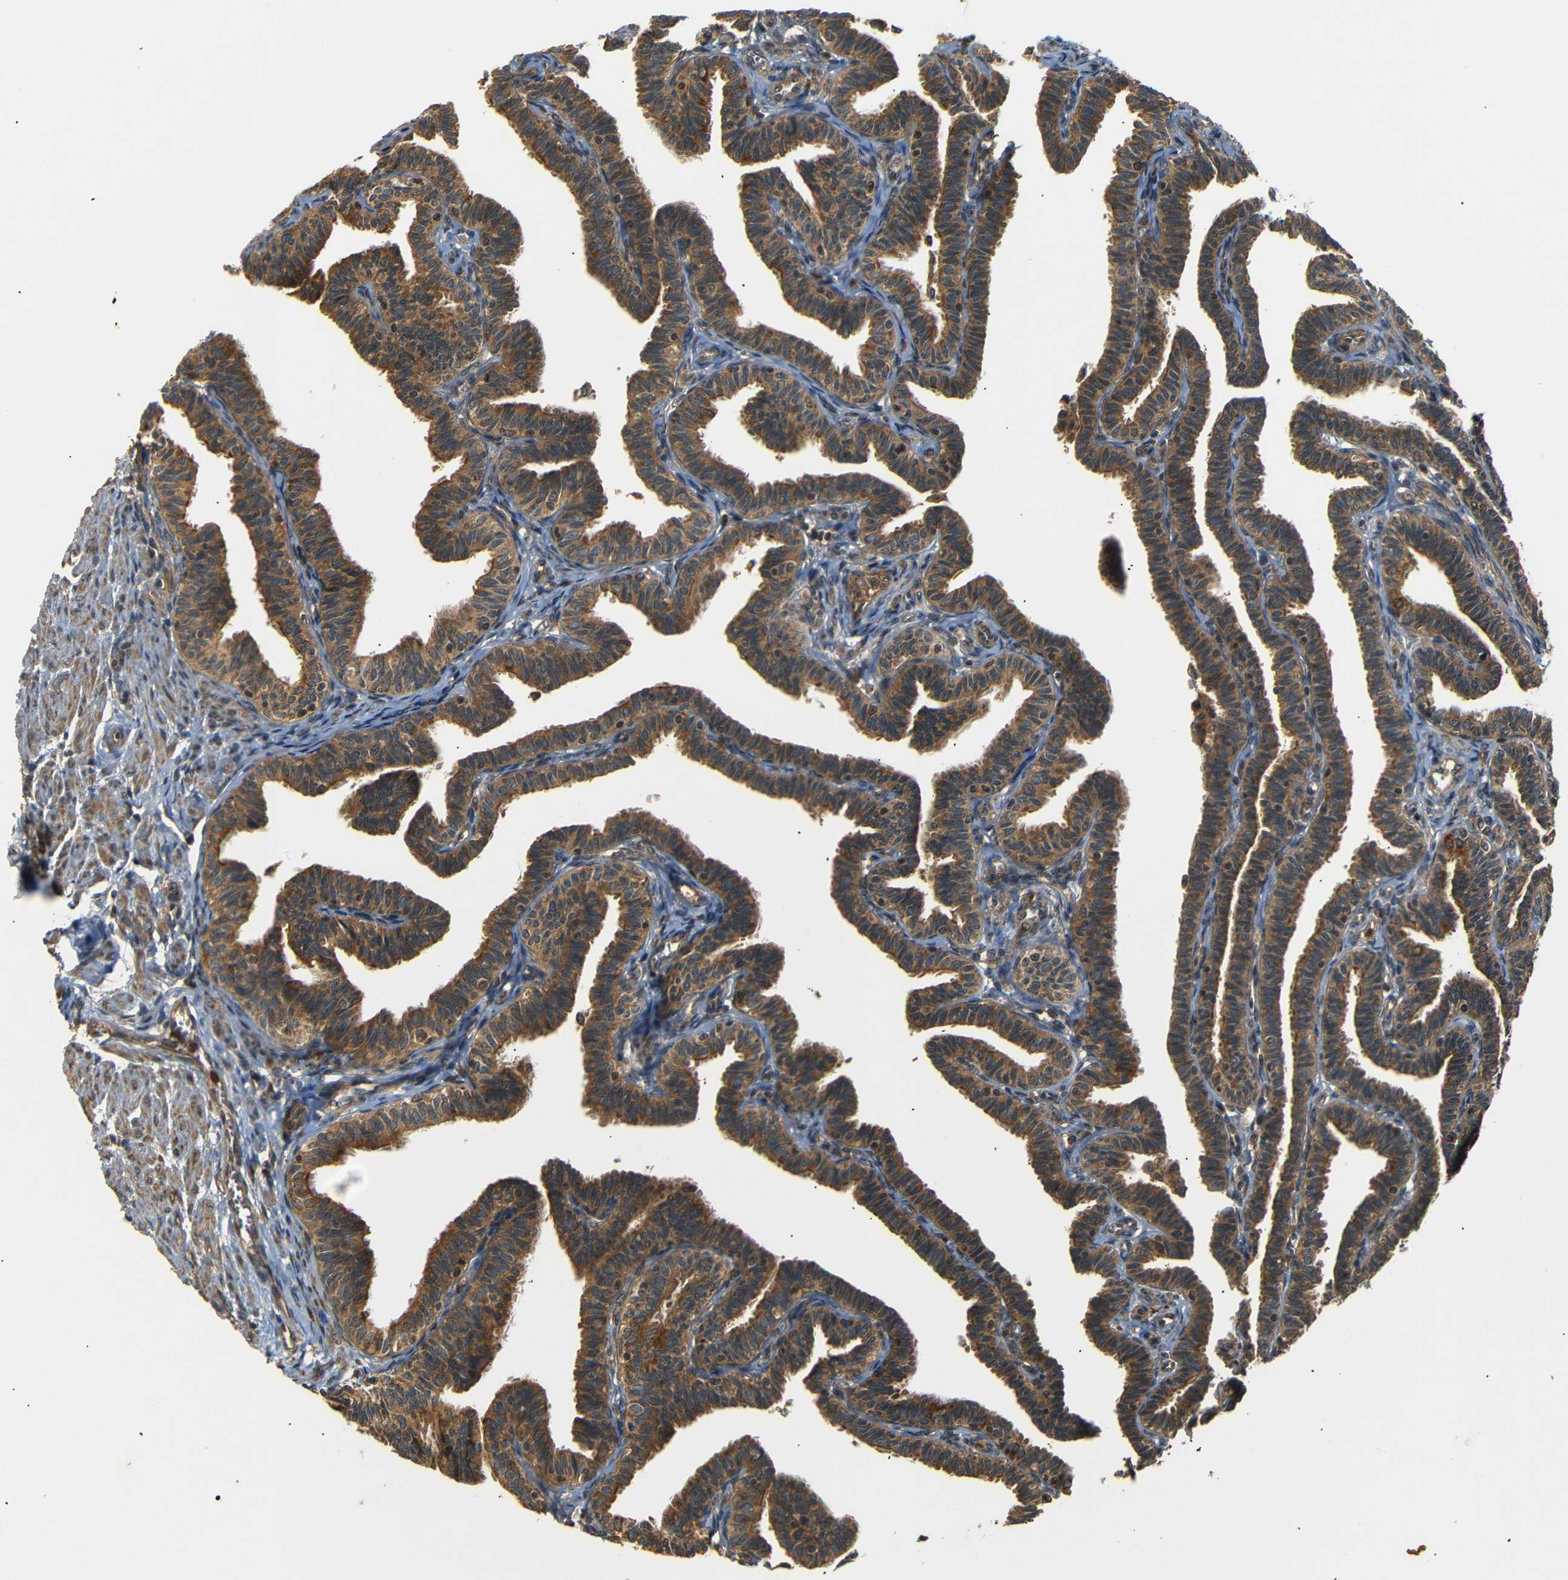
{"staining": {"intensity": "moderate", "quantity": ">75%", "location": "cytoplasmic/membranous"}, "tissue": "fallopian tube", "cell_type": "Glandular cells", "image_type": "normal", "snomed": [{"axis": "morphology", "description": "Normal tissue, NOS"}, {"axis": "topography", "description": "Fallopian tube"}, {"axis": "topography", "description": "Ovary"}], "caption": "Protein expression analysis of normal fallopian tube shows moderate cytoplasmic/membranous positivity in about >75% of glandular cells.", "gene": "TANK", "patient": {"sex": "female", "age": 23}}